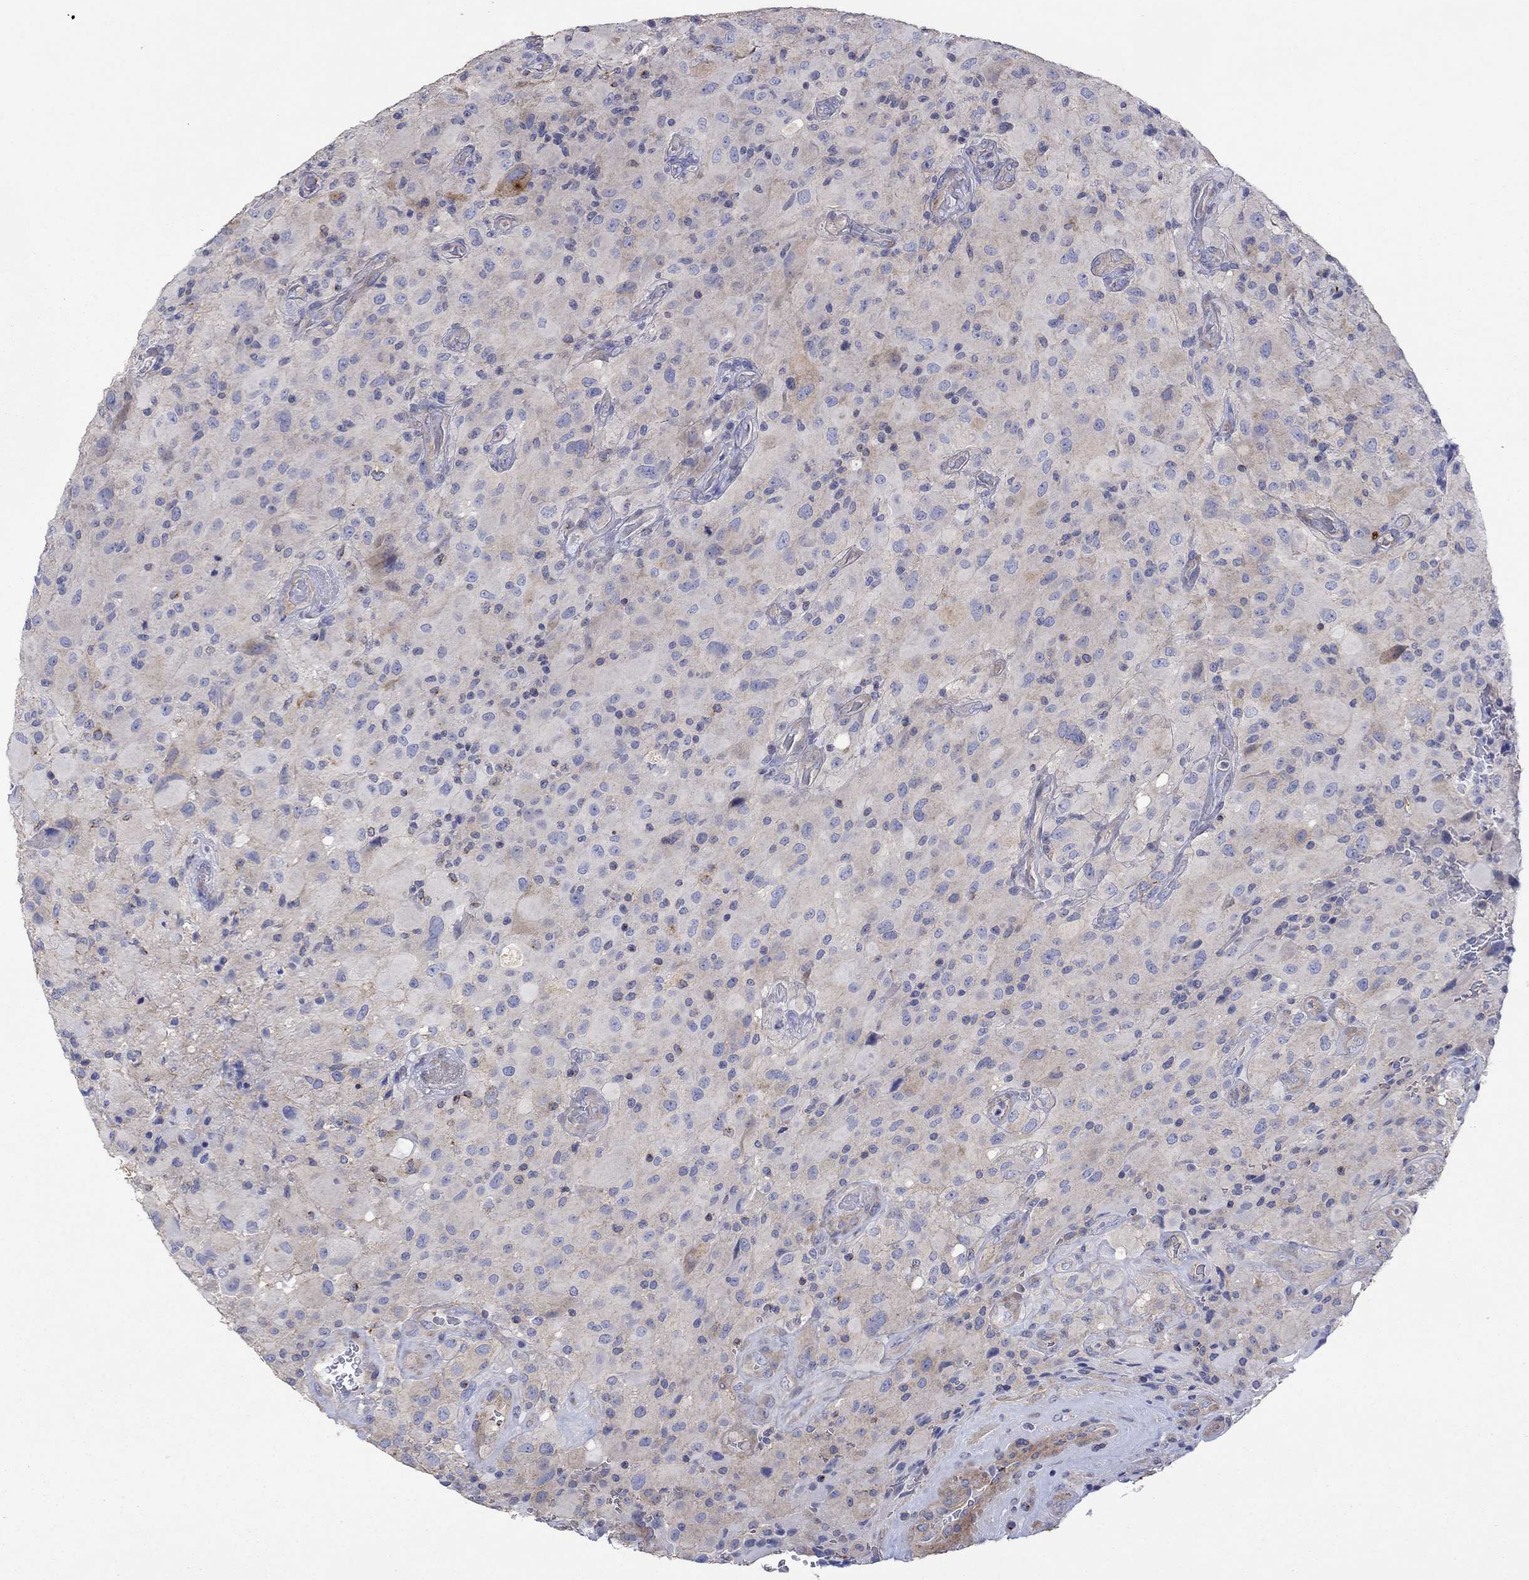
{"staining": {"intensity": "negative", "quantity": "none", "location": "none"}, "tissue": "glioma", "cell_type": "Tumor cells", "image_type": "cancer", "snomed": [{"axis": "morphology", "description": "Glioma, malignant, High grade"}, {"axis": "topography", "description": "Cerebral cortex"}], "caption": "IHC photomicrograph of neoplastic tissue: high-grade glioma (malignant) stained with DAB (3,3'-diaminobenzidine) demonstrates no significant protein positivity in tumor cells.", "gene": "TPRN", "patient": {"sex": "male", "age": 35}}